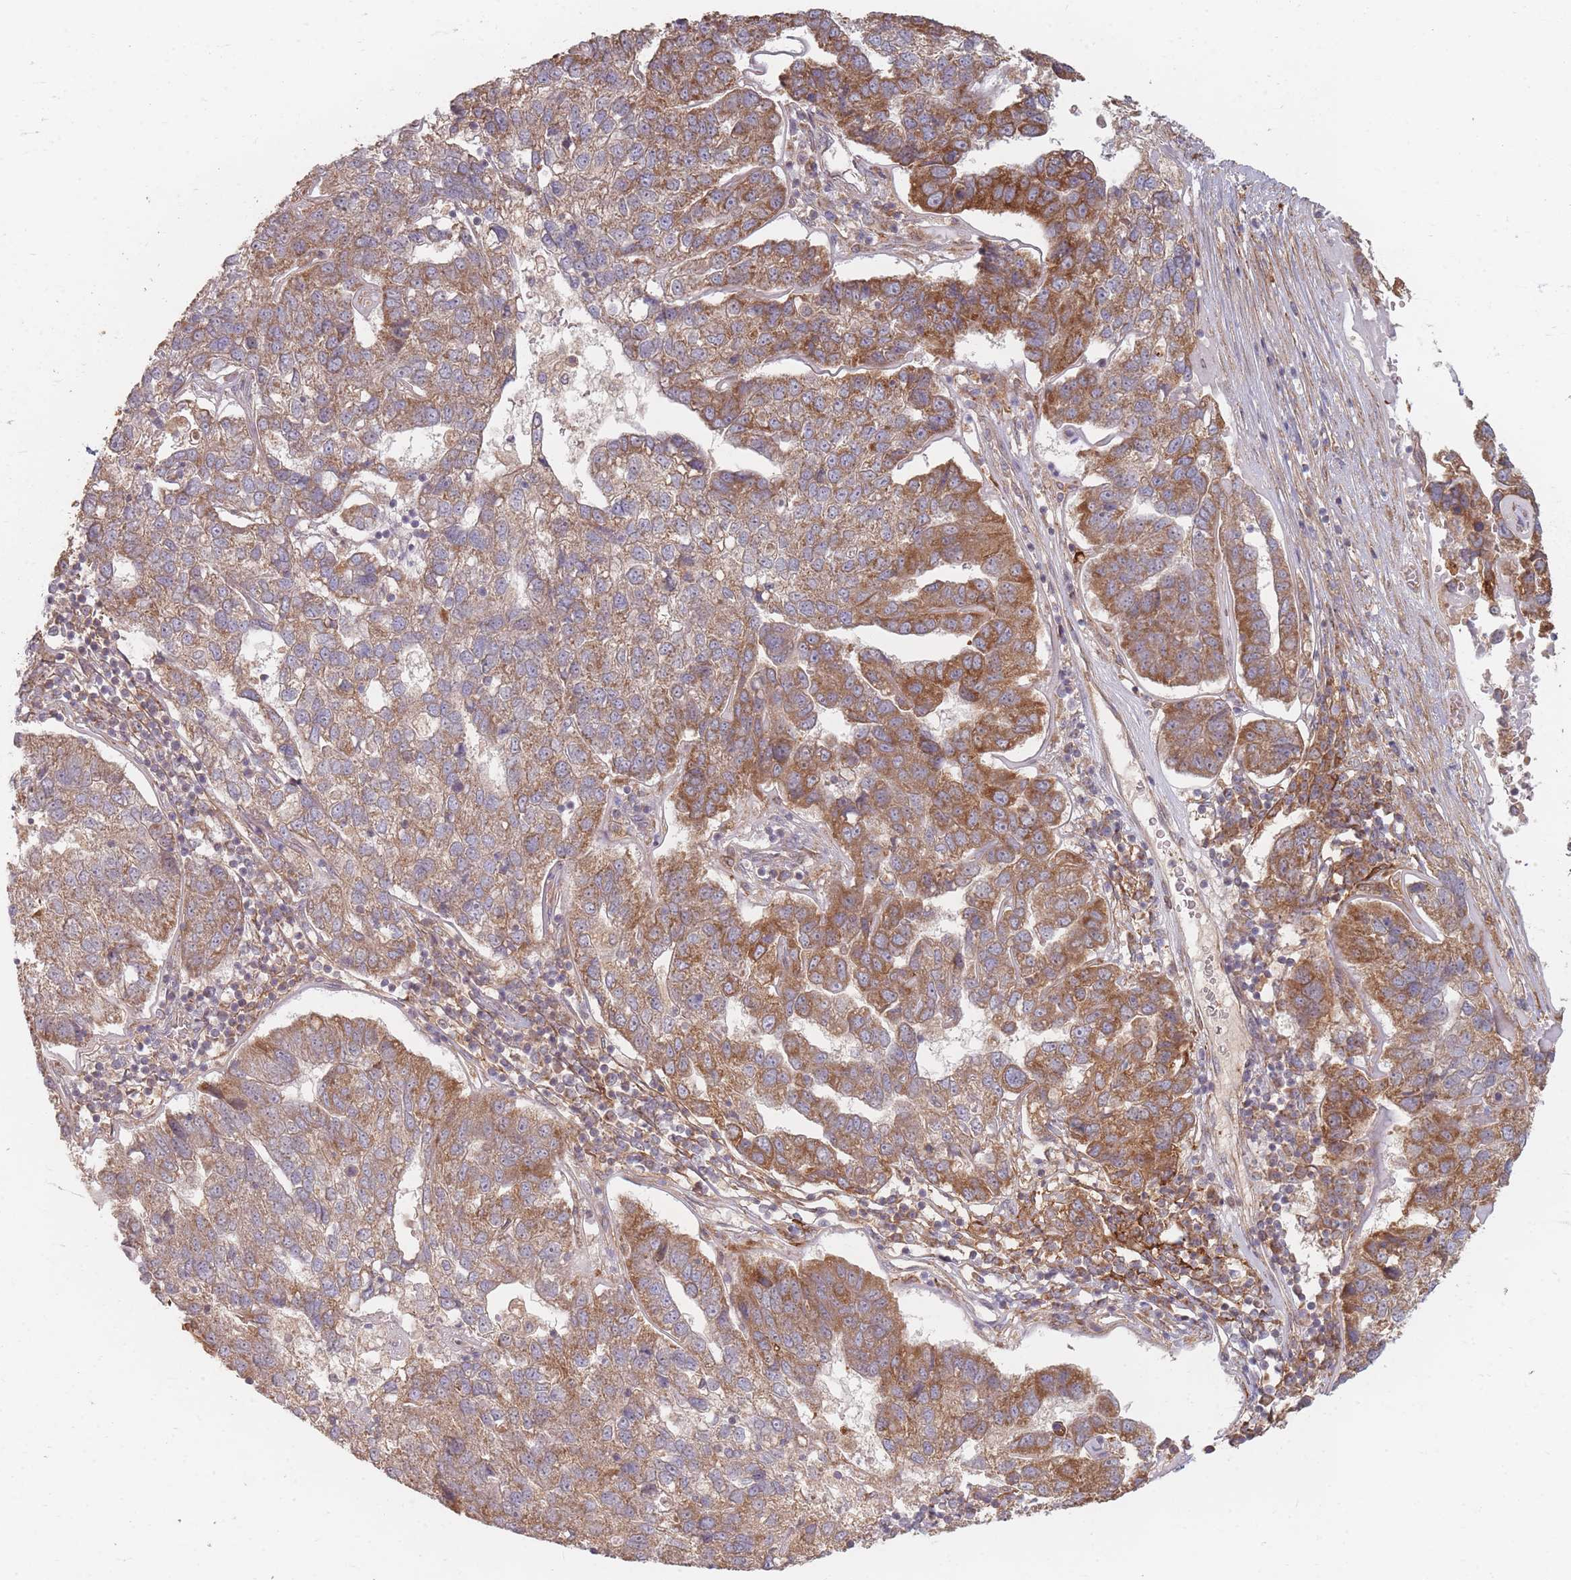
{"staining": {"intensity": "moderate", "quantity": ">75%", "location": "cytoplasmic/membranous"}, "tissue": "pancreatic cancer", "cell_type": "Tumor cells", "image_type": "cancer", "snomed": [{"axis": "morphology", "description": "Adenocarcinoma, NOS"}, {"axis": "topography", "description": "Pancreas"}], "caption": "Moderate cytoplasmic/membranous protein expression is identified in approximately >75% of tumor cells in pancreatic adenocarcinoma.", "gene": "MRPS6", "patient": {"sex": "female", "age": 61}}